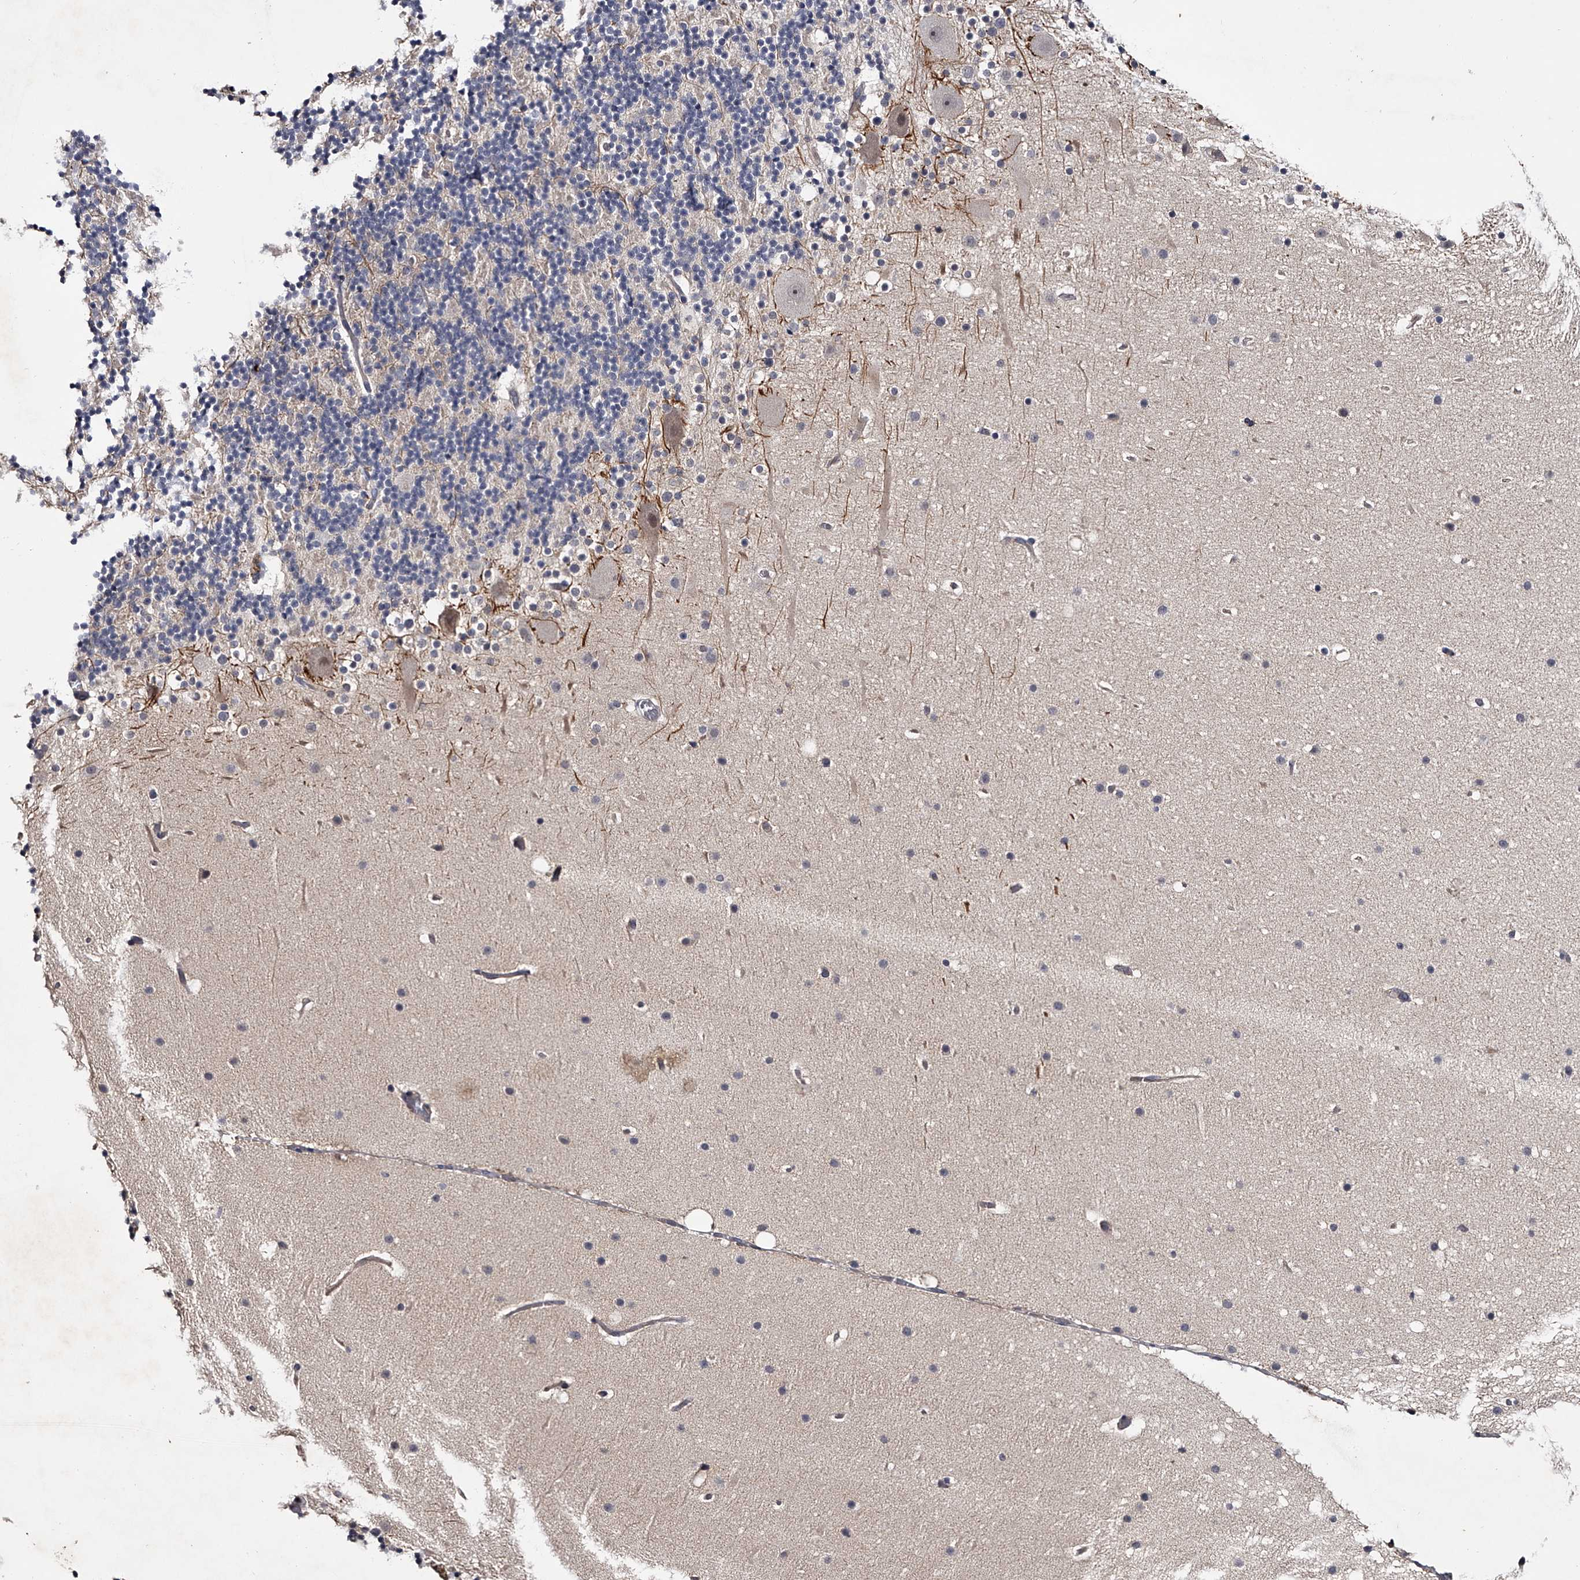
{"staining": {"intensity": "negative", "quantity": "none", "location": "none"}, "tissue": "cerebellum", "cell_type": "Cells in granular layer", "image_type": "normal", "snomed": [{"axis": "morphology", "description": "Normal tissue, NOS"}, {"axis": "topography", "description": "Cerebellum"}], "caption": "The histopathology image shows no staining of cells in granular layer in benign cerebellum. Nuclei are stained in blue.", "gene": "MDN1", "patient": {"sex": "male", "age": 57}}